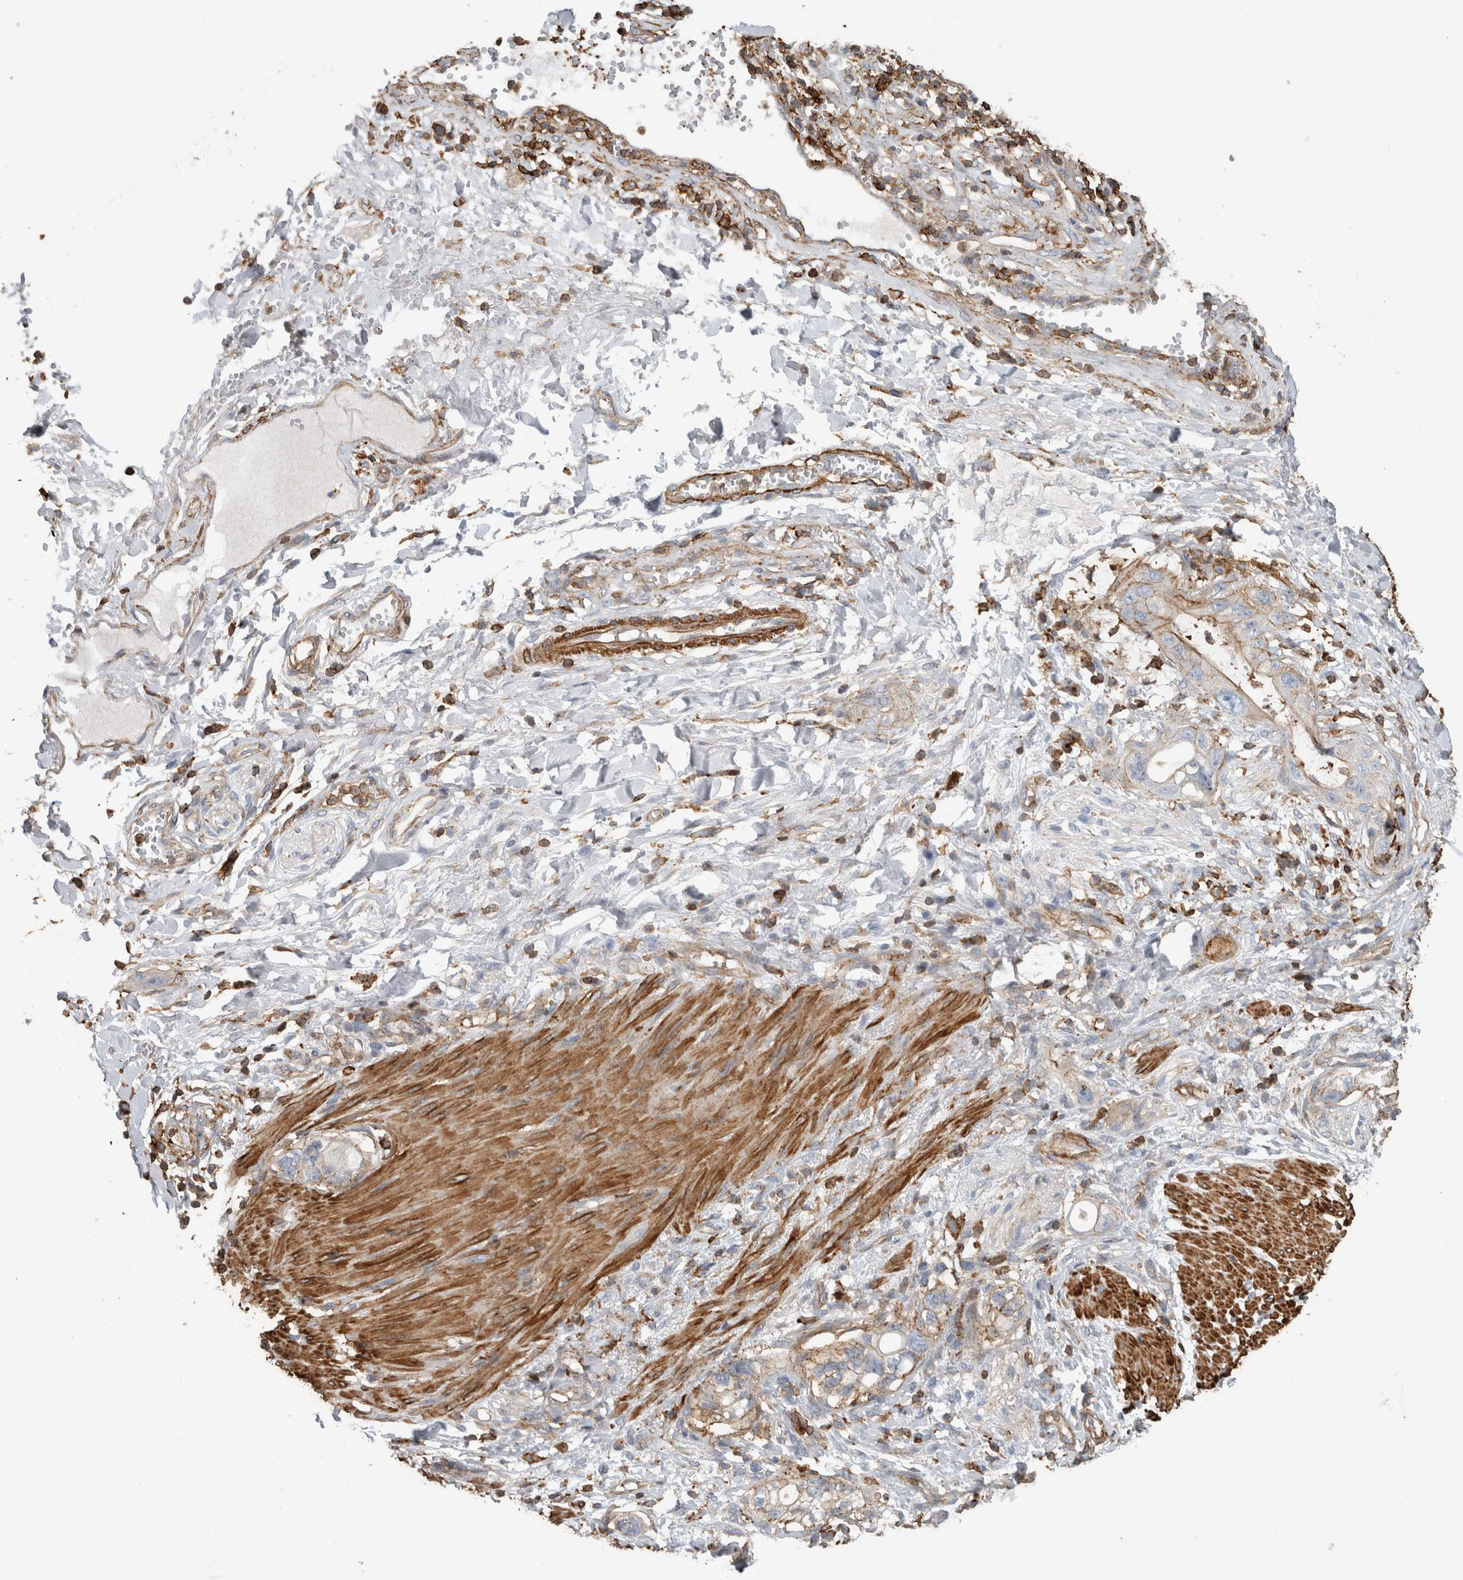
{"staining": {"intensity": "moderate", "quantity": "<25%", "location": "cytoplasmic/membranous"}, "tissue": "stomach cancer", "cell_type": "Tumor cells", "image_type": "cancer", "snomed": [{"axis": "morphology", "description": "Adenocarcinoma, NOS"}, {"axis": "topography", "description": "Stomach"}, {"axis": "topography", "description": "Stomach, lower"}], "caption": "Immunohistochemical staining of human stomach adenocarcinoma exhibits low levels of moderate cytoplasmic/membranous positivity in approximately <25% of tumor cells. The protein is shown in brown color, while the nuclei are stained blue.", "gene": "GPER1", "patient": {"sex": "female", "age": 48}}